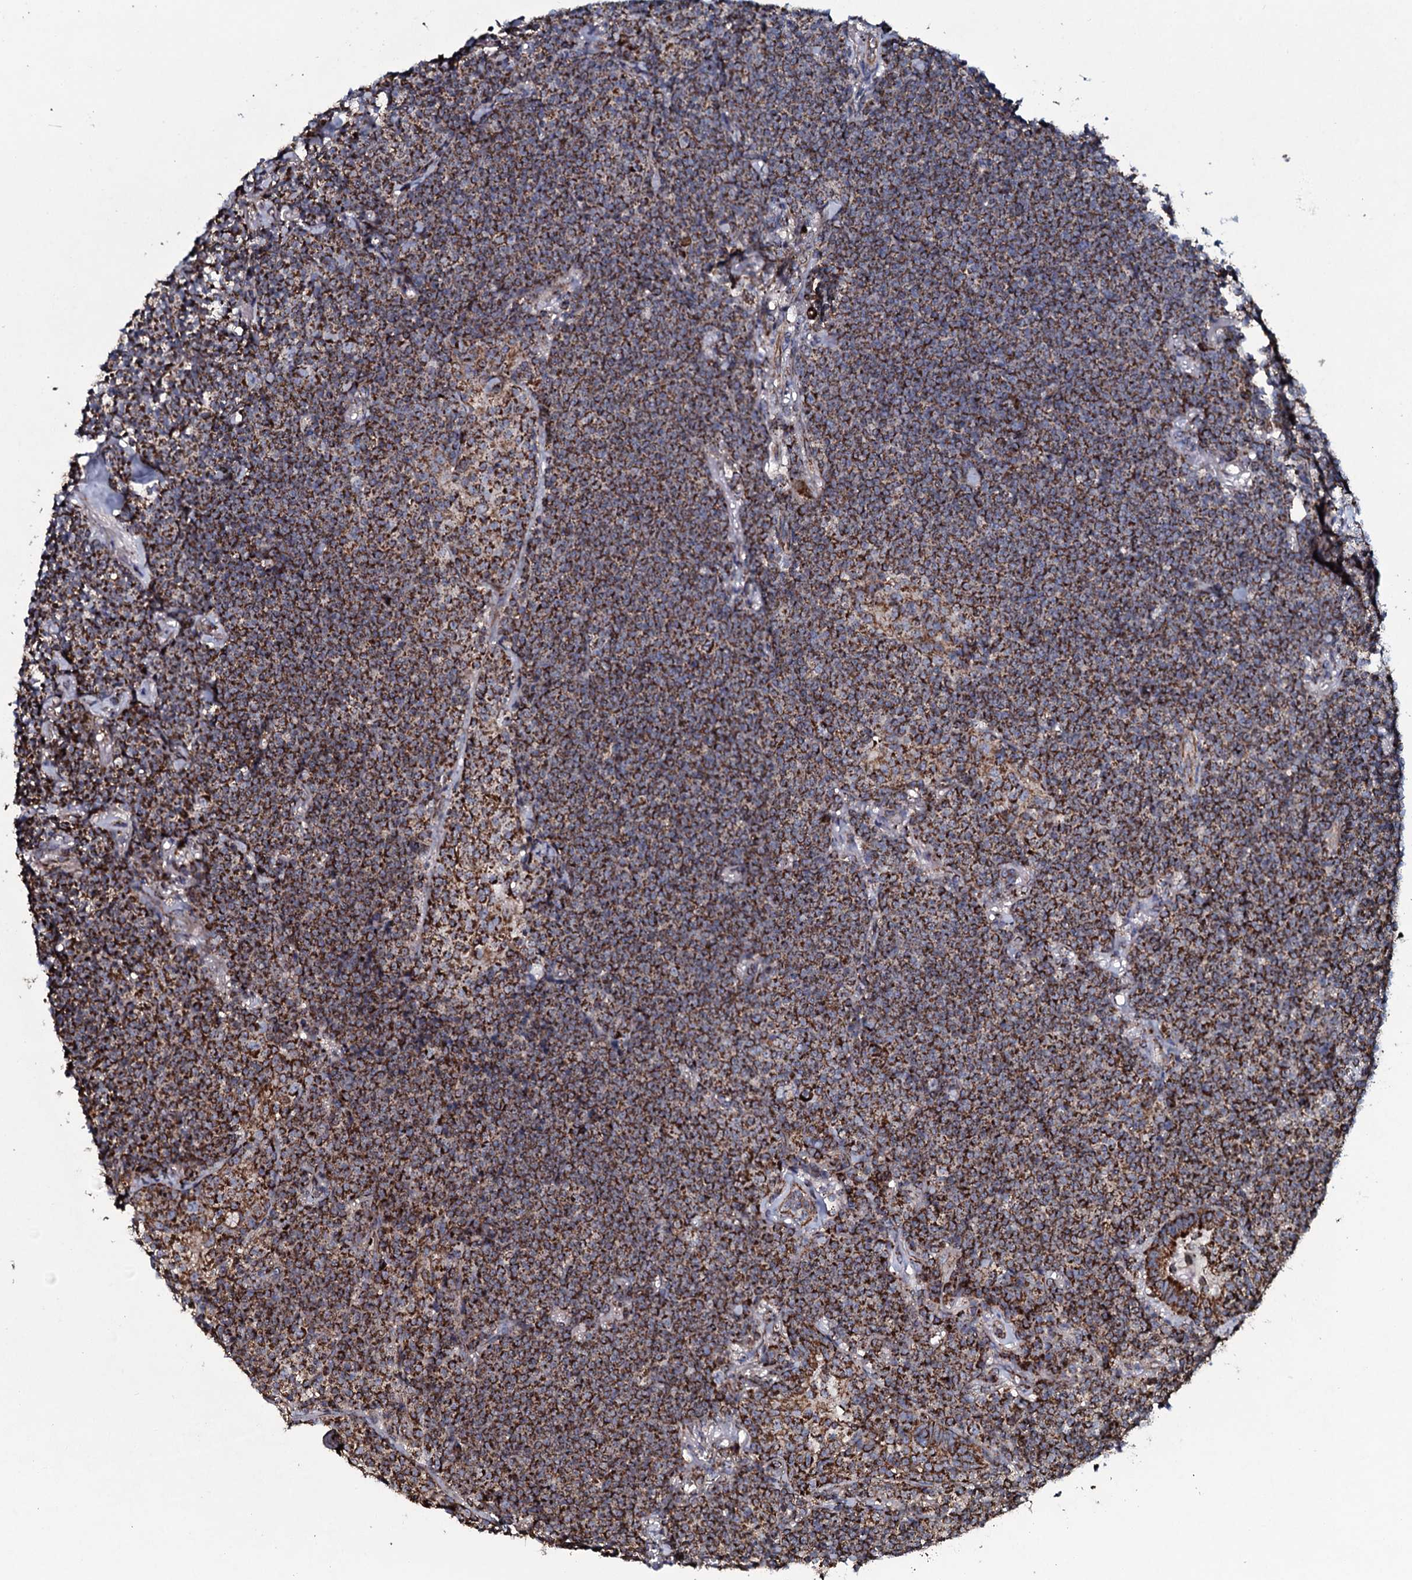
{"staining": {"intensity": "strong", "quantity": ">75%", "location": "cytoplasmic/membranous"}, "tissue": "lymphoma", "cell_type": "Tumor cells", "image_type": "cancer", "snomed": [{"axis": "morphology", "description": "Malignant lymphoma, non-Hodgkin's type, Low grade"}, {"axis": "topography", "description": "Lung"}], "caption": "Immunohistochemical staining of human lymphoma displays high levels of strong cytoplasmic/membranous expression in approximately >75% of tumor cells.", "gene": "EVC2", "patient": {"sex": "female", "age": 71}}